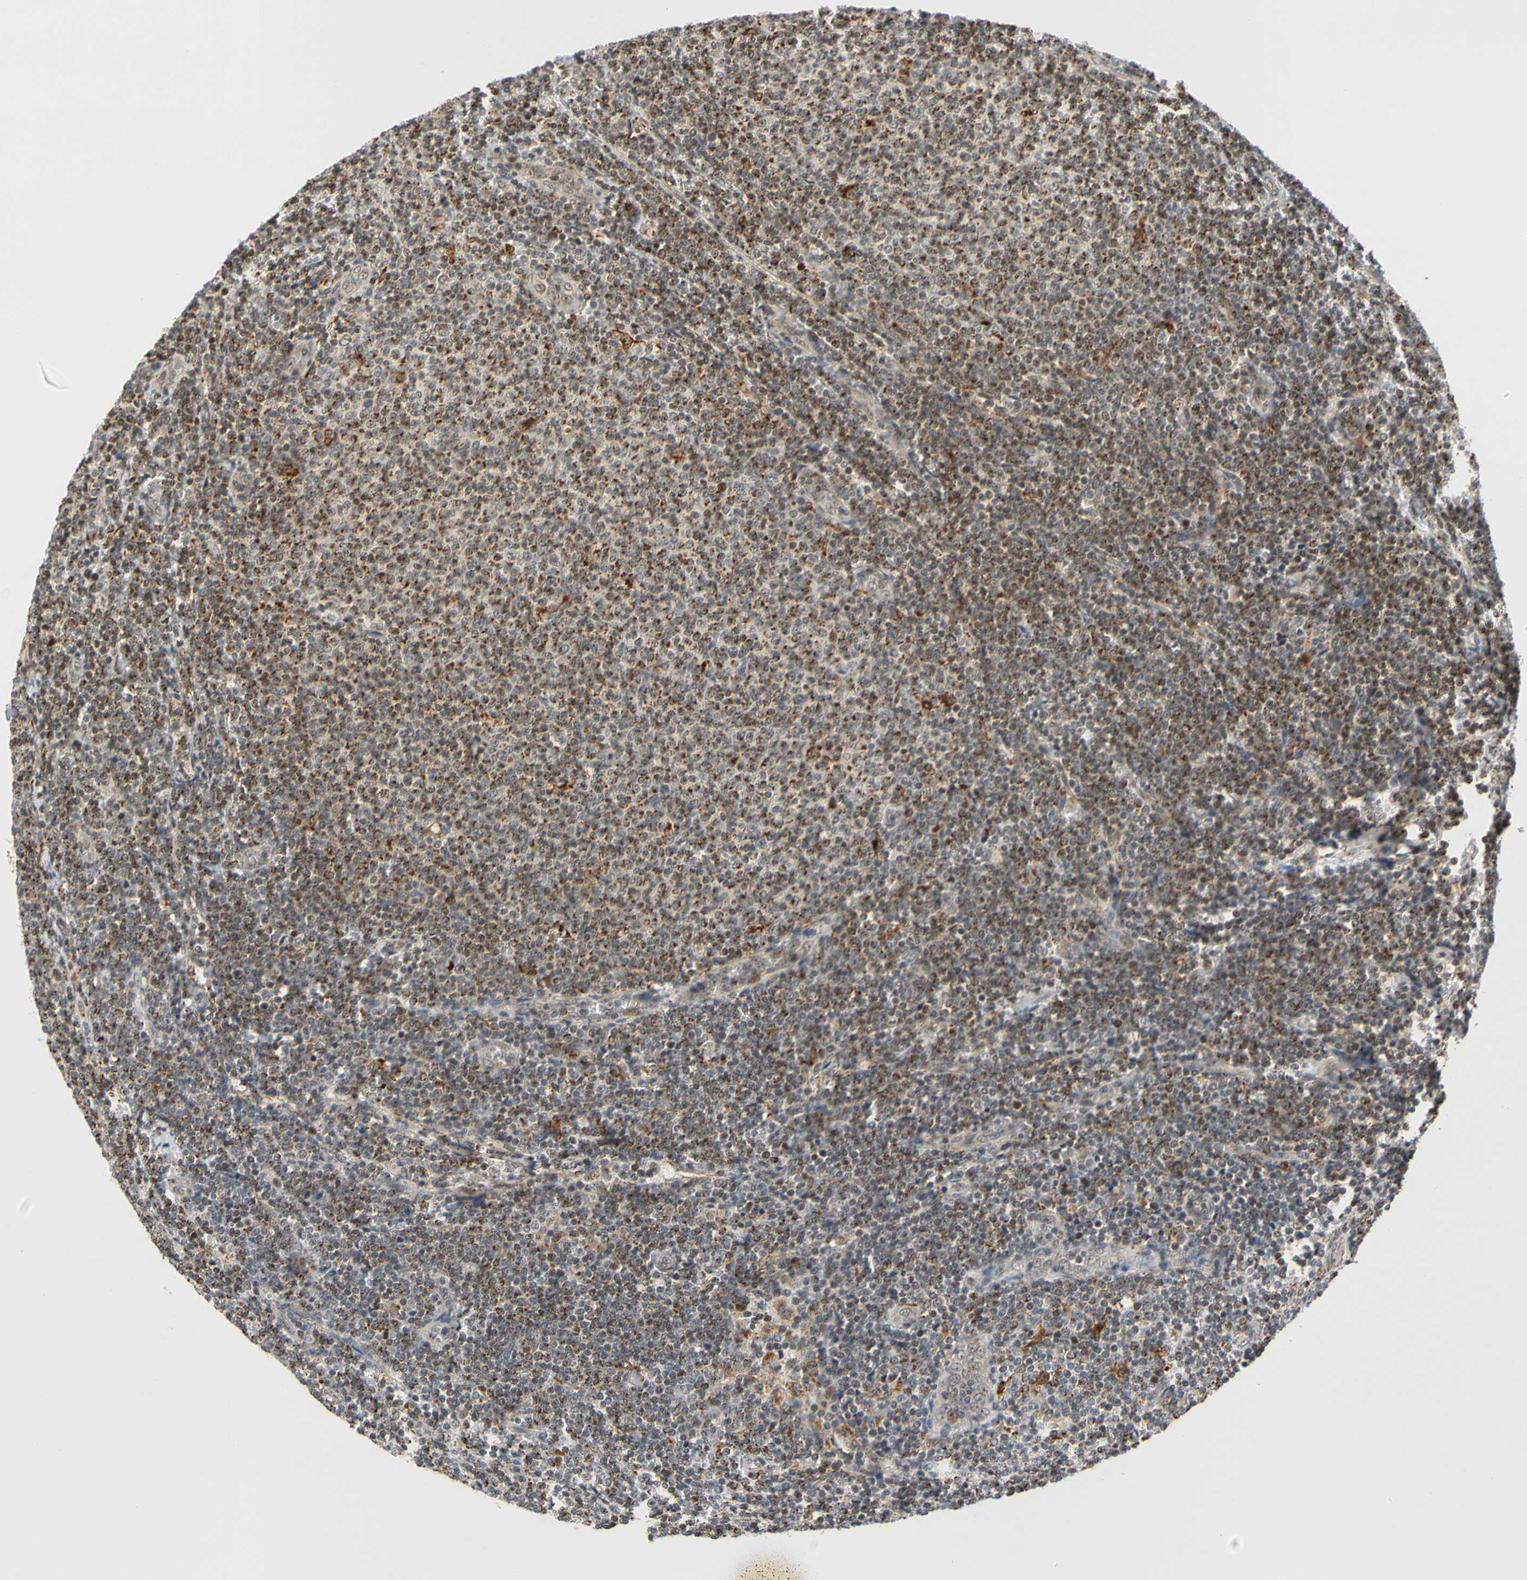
{"staining": {"intensity": "moderate", "quantity": ">75%", "location": "nuclear"}, "tissue": "lymphoma", "cell_type": "Tumor cells", "image_type": "cancer", "snomed": [{"axis": "morphology", "description": "Malignant lymphoma, non-Hodgkin's type, Low grade"}, {"axis": "topography", "description": "Lymph node"}], "caption": "This histopathology image shows immunohistochemistry (IHC) staining of human low-grade malignant lymphoma, non-Hodgkin's type, with medium moderate nuclear positivity in approximately >75% of tumor cells.", "gene": "CDK7", "patient": {"sex": "male", "age": 66}}